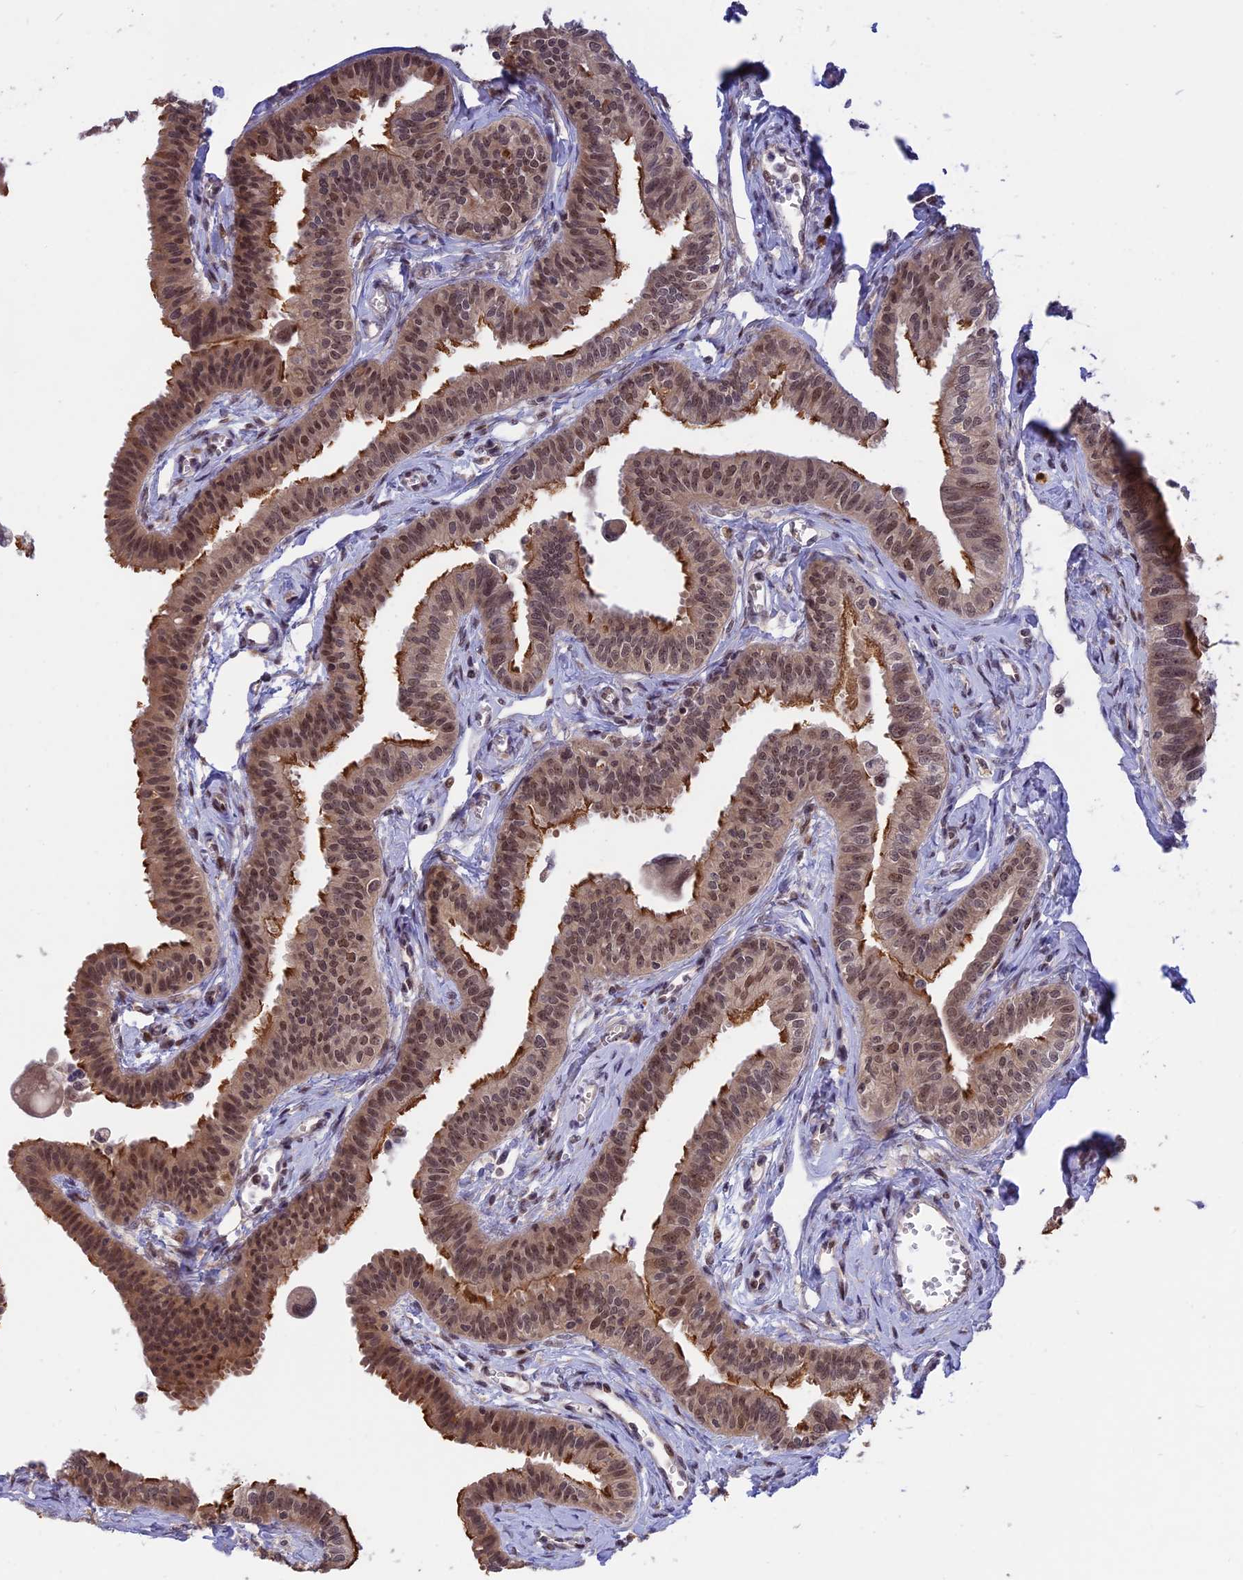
{"staining": {"intensity": "strong", "quantity": ">75%", "location": "cytoplasmic/membranous,nuclear"}, "tissue": "fallopian tube", "cell_type": "Glandular cells", "image_type": "normal", "snomed": [{"axis": "morphology", "description": "Normal tissue, NOS"}, {"axis": "morphology", "description": "Carcinoma, NOS"}, {"axis": "topography", "description": "Fallopian tube"}, {"axis": "topography", "description": "Ovary"}], "caption": "Protein staining of unremarkable fallopian tube displays strong cytoplasmic/membranous,nuclear staining in about >75% of glandular cells.", "gene": "POLR2C", "patient": {"sex": "female", "age": 59}}